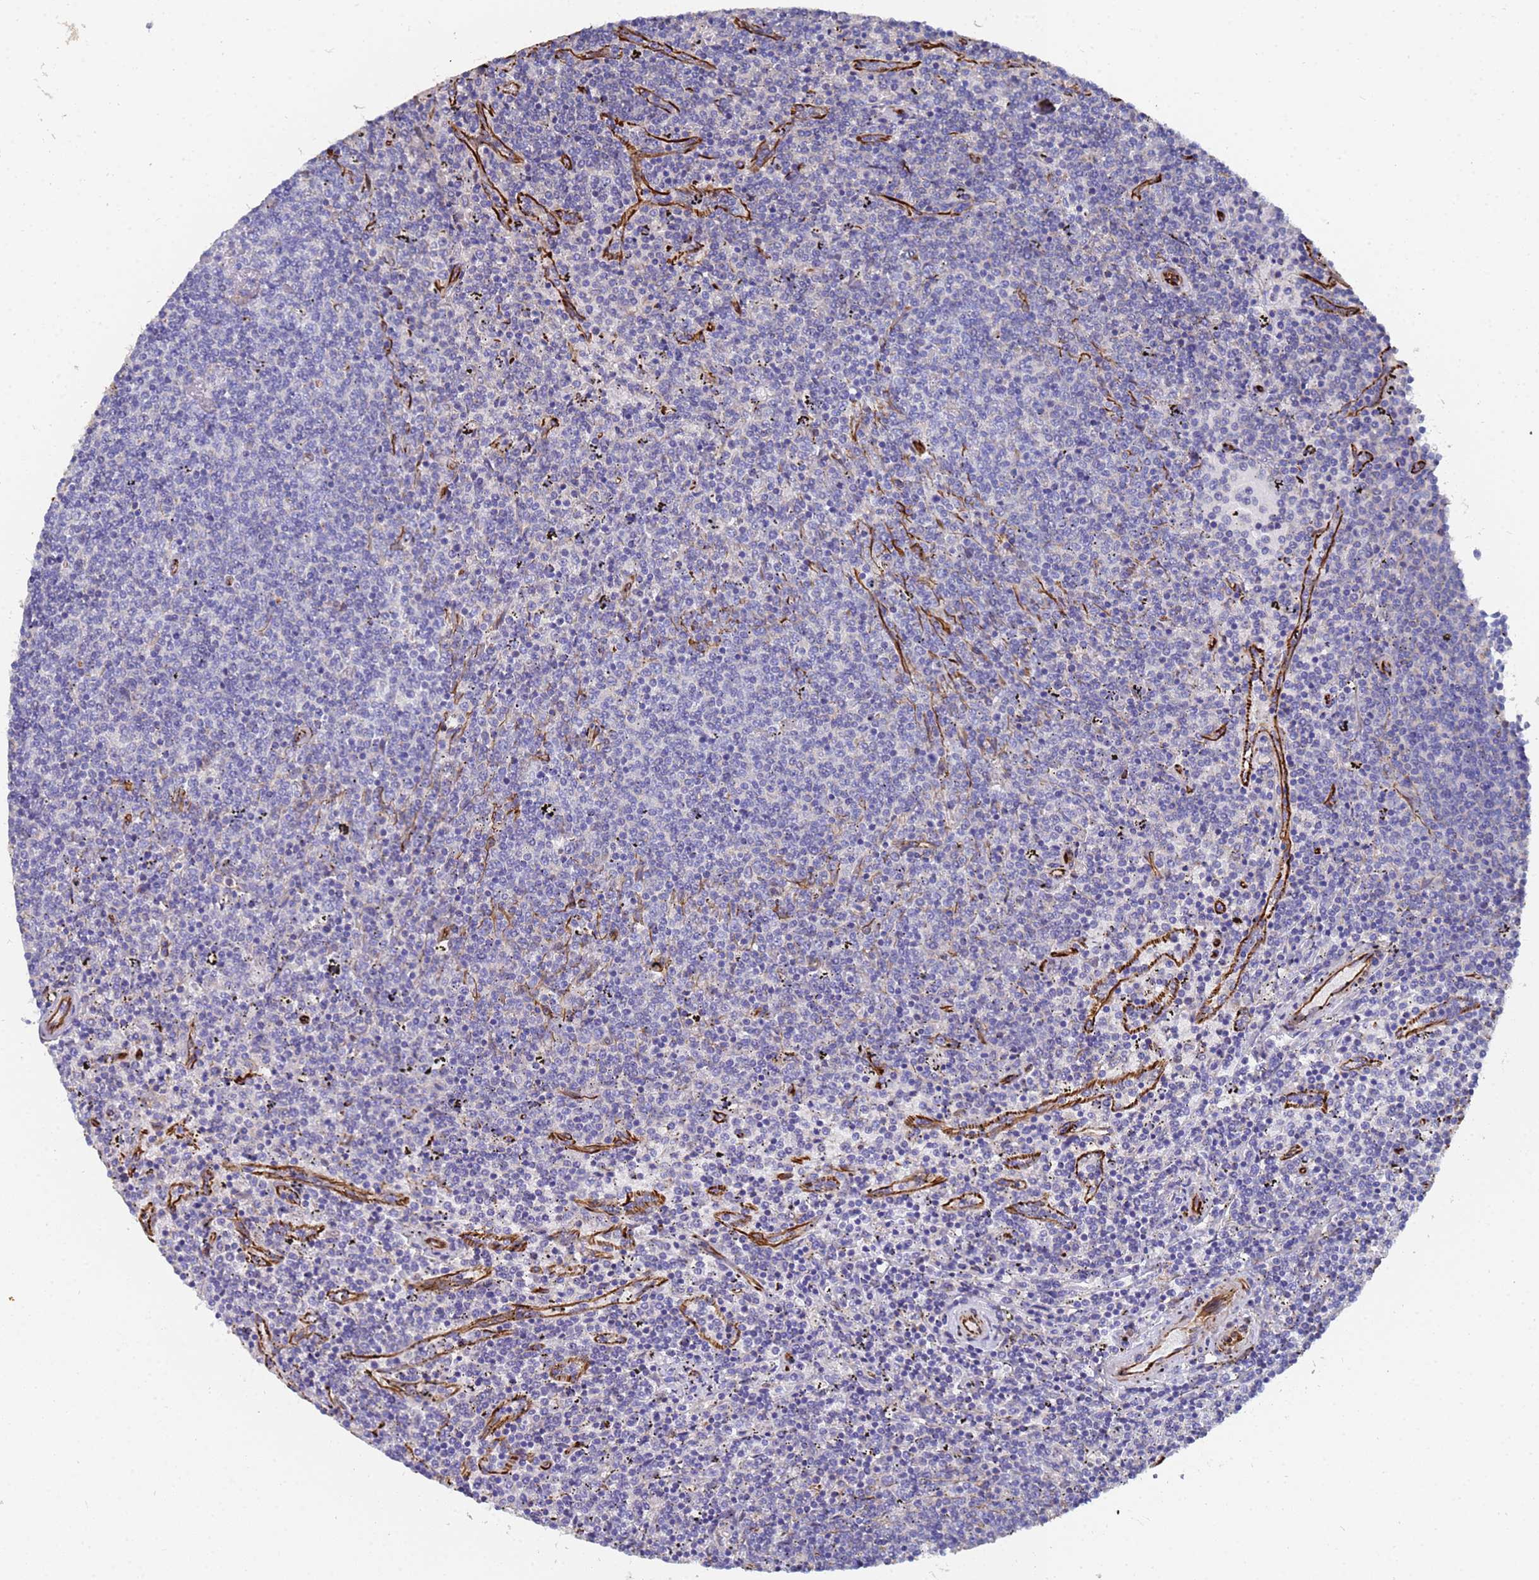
{"staining": {"intensity": "negative", "quantity": "none", "location": "none"}, "tissue": "lymphoma", "cell_type": "Tumor cells", "image_type": "cancer", "snomed": [{"axis": "morphology", "description": "Malignant lymphoma, non-Hodgkin's type, Low grade"}, {"axis": "topography", "description": "Spleen"}], "caption": "Immunohistochemistry photomicrograph of human malignant lymphoma, non-Hodgkin's type (low-grade) stained for a protein (brown), which shows no expression in tumor cells. The staining was performed using DAB to visualize the protein expression in brown, while the nuclei were stained in blue with hematoxylin (Magnification: 20x).", "gene": "SYT13", "patient": {"sex": "female", "age": 50}}